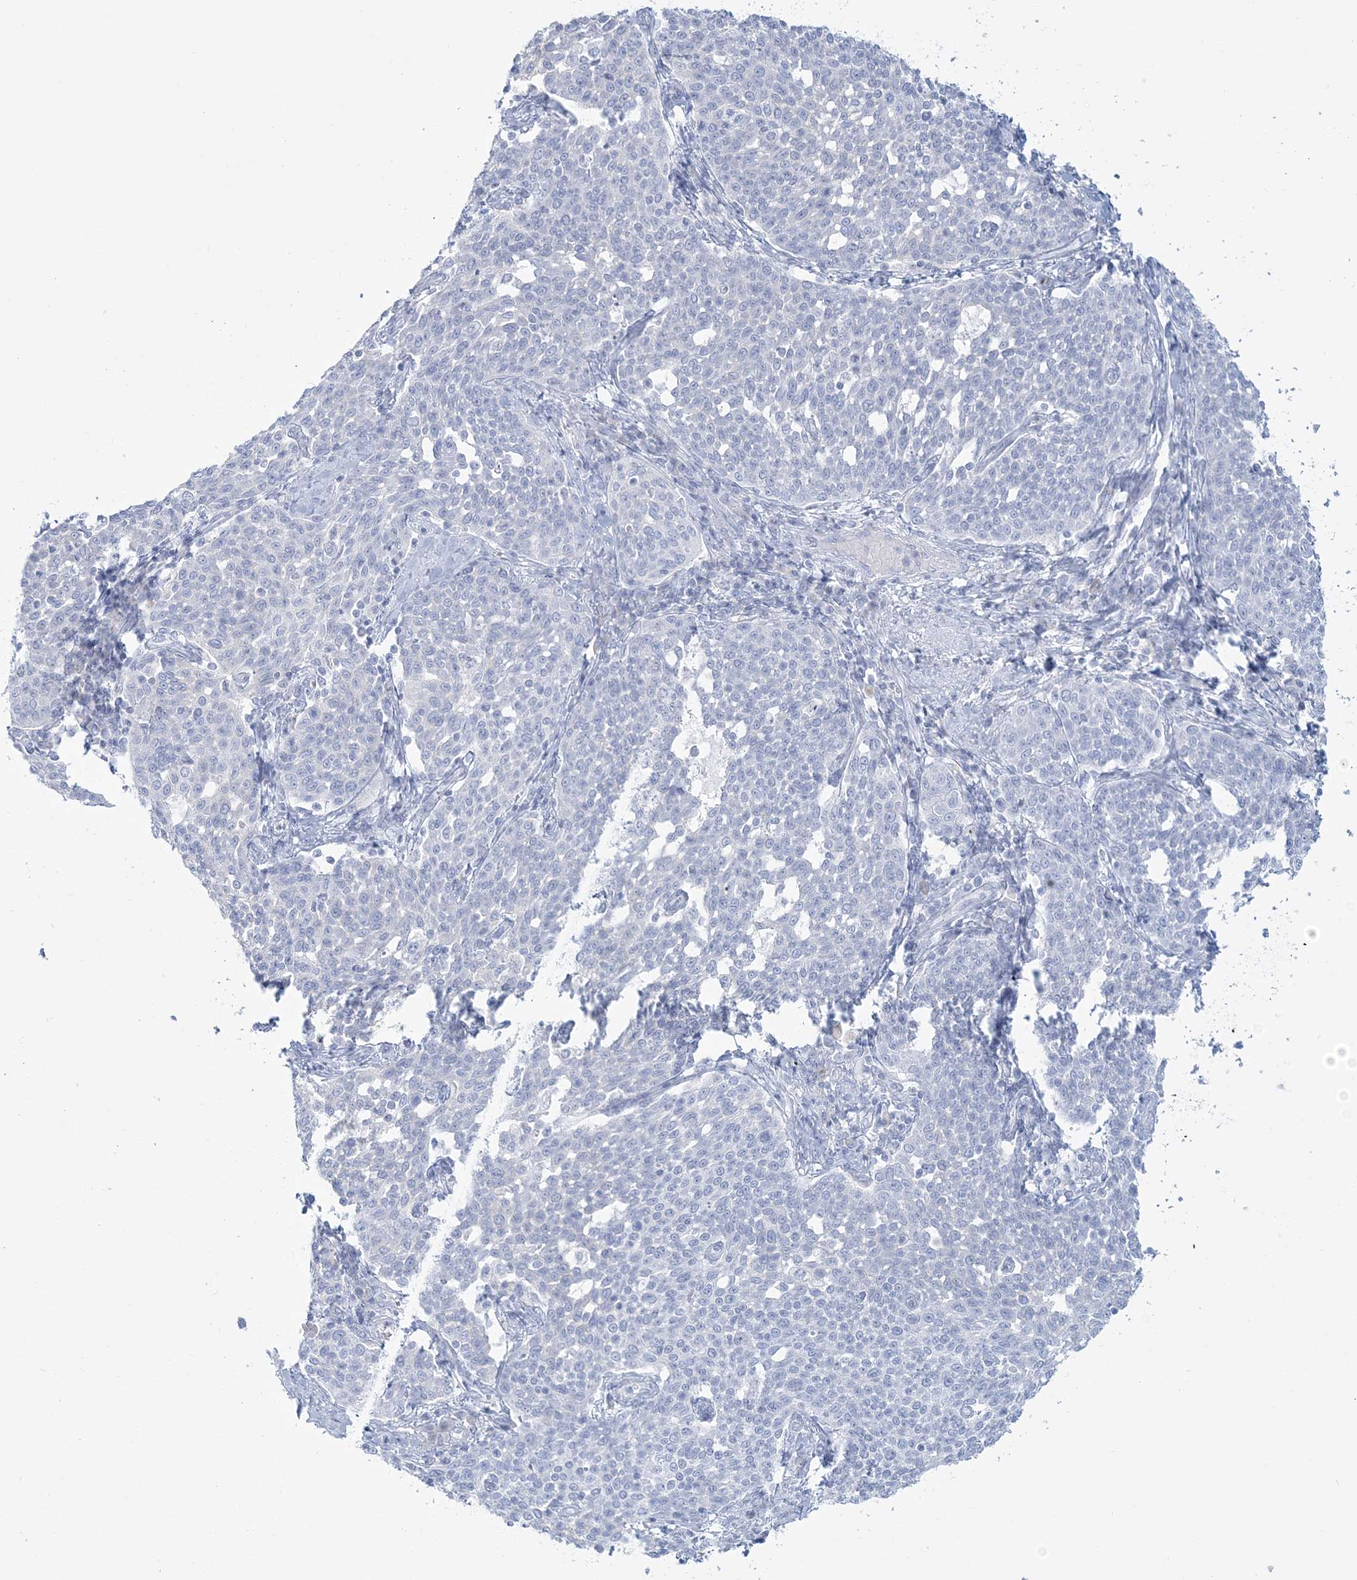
{"staining": {"intensity": "negative", "quantity": "none", "location": "none"}, "tissue": "cervical cancer", "cell_type": "Tumor cells", "image_type": "cancer", "snomed": [{"axis": "morphology", "description": "Squamous cell carcinoma, NOS"}, {"axis": "topography", "description": "Cervix"}], "caption": "This is an IHC histopathology image of cervical cancer. There is no expression in tumor cells.", "gene": "ADGB", "patient": {"sex": "female", "age": 34}}